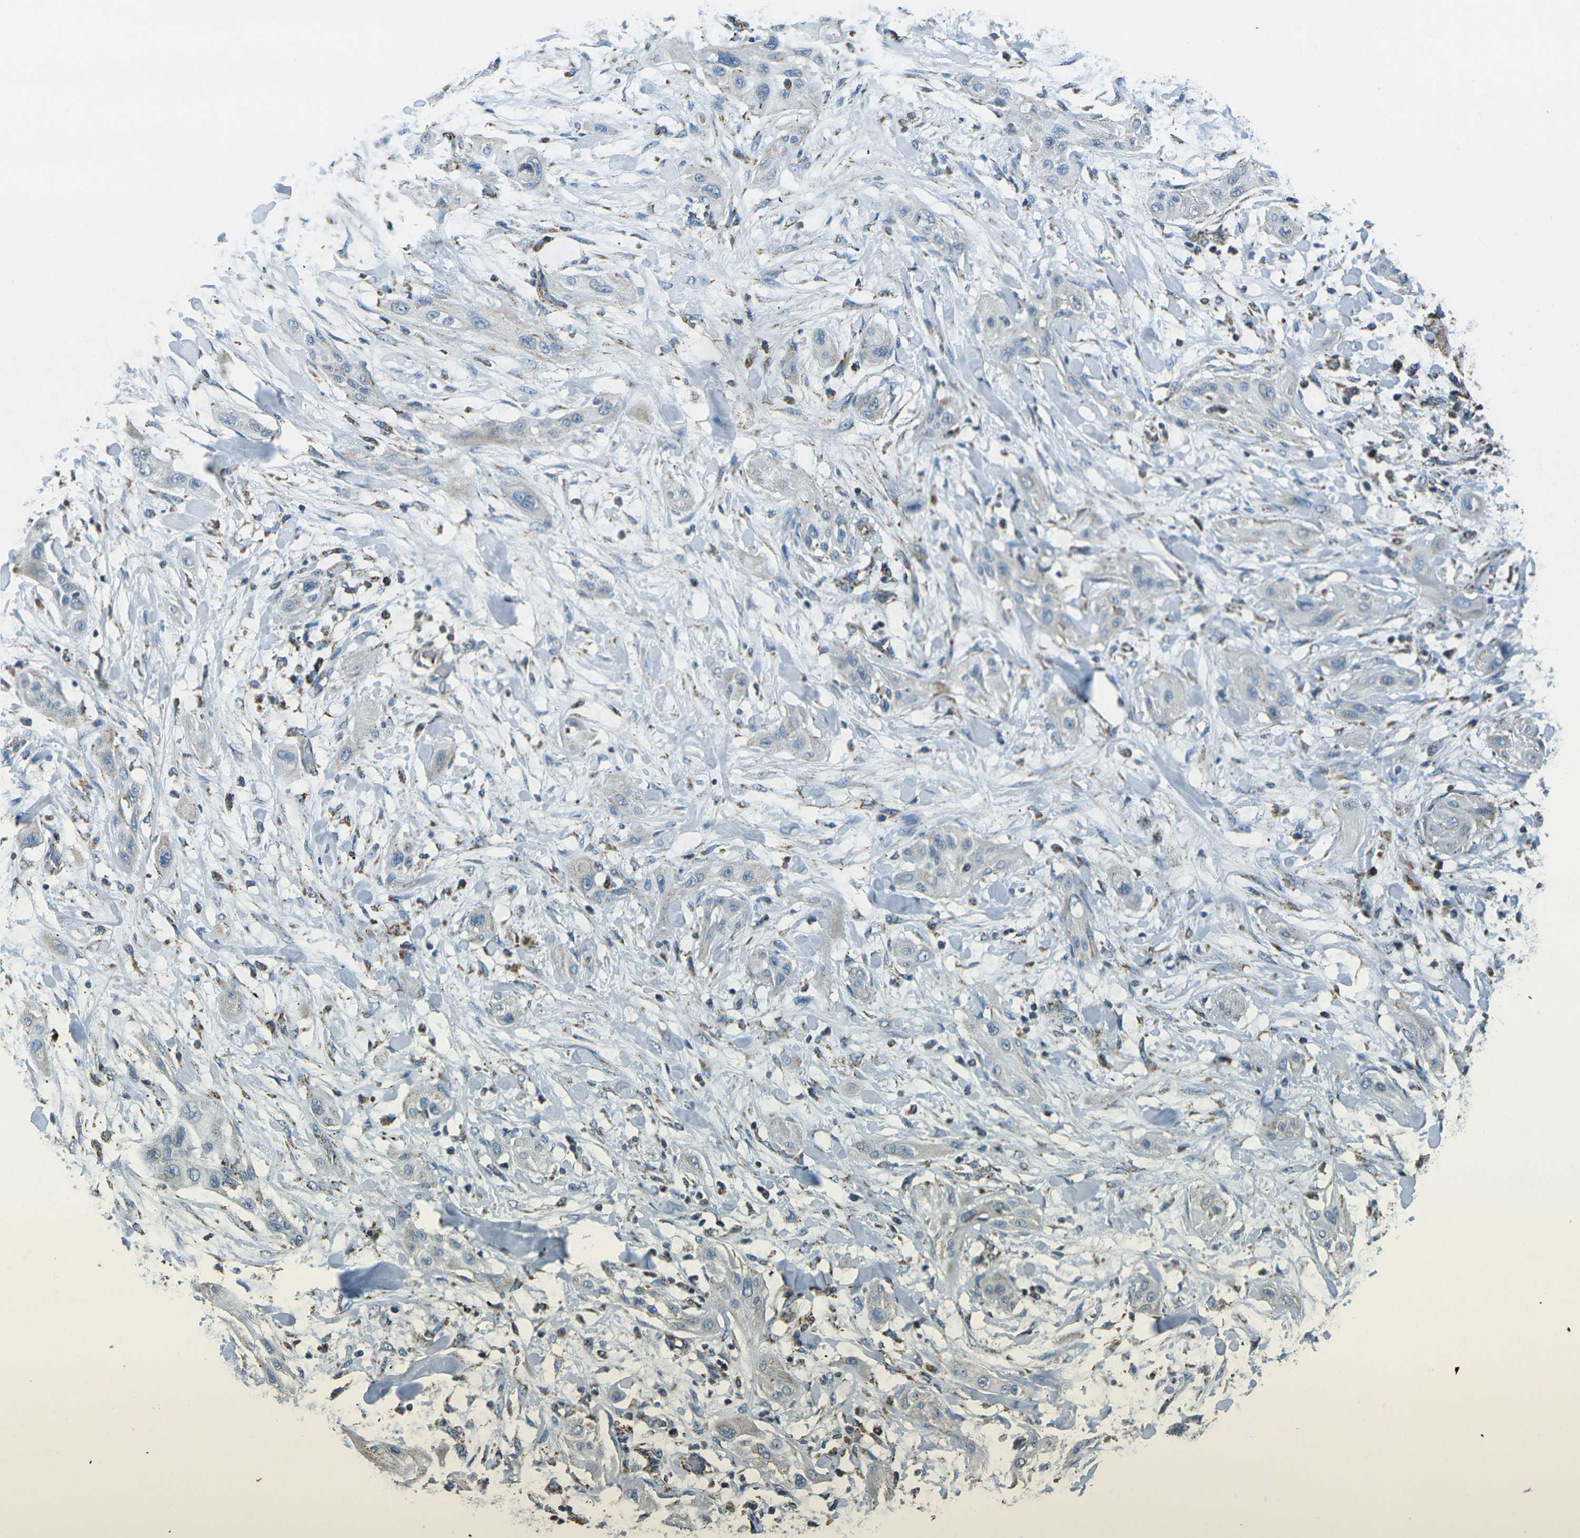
{"staining": {"intensity": "negative", "quantity": "none", "location": "none"}, "tissue": "lung cancer", "cell_type": "Tumor cells", "image_type": "cancer", "snomed": [{"axis": "morphology", "description": "Squamous cell carcinoma, NOS"}, {"axis": "topography", "description": "Lung"}], "caption": "Image shows no protein staining in tumor cells of lung squamous cell carcinoma tissue.", "gene": "IRF3", "patient": {"sex": "female", "age": 47}}